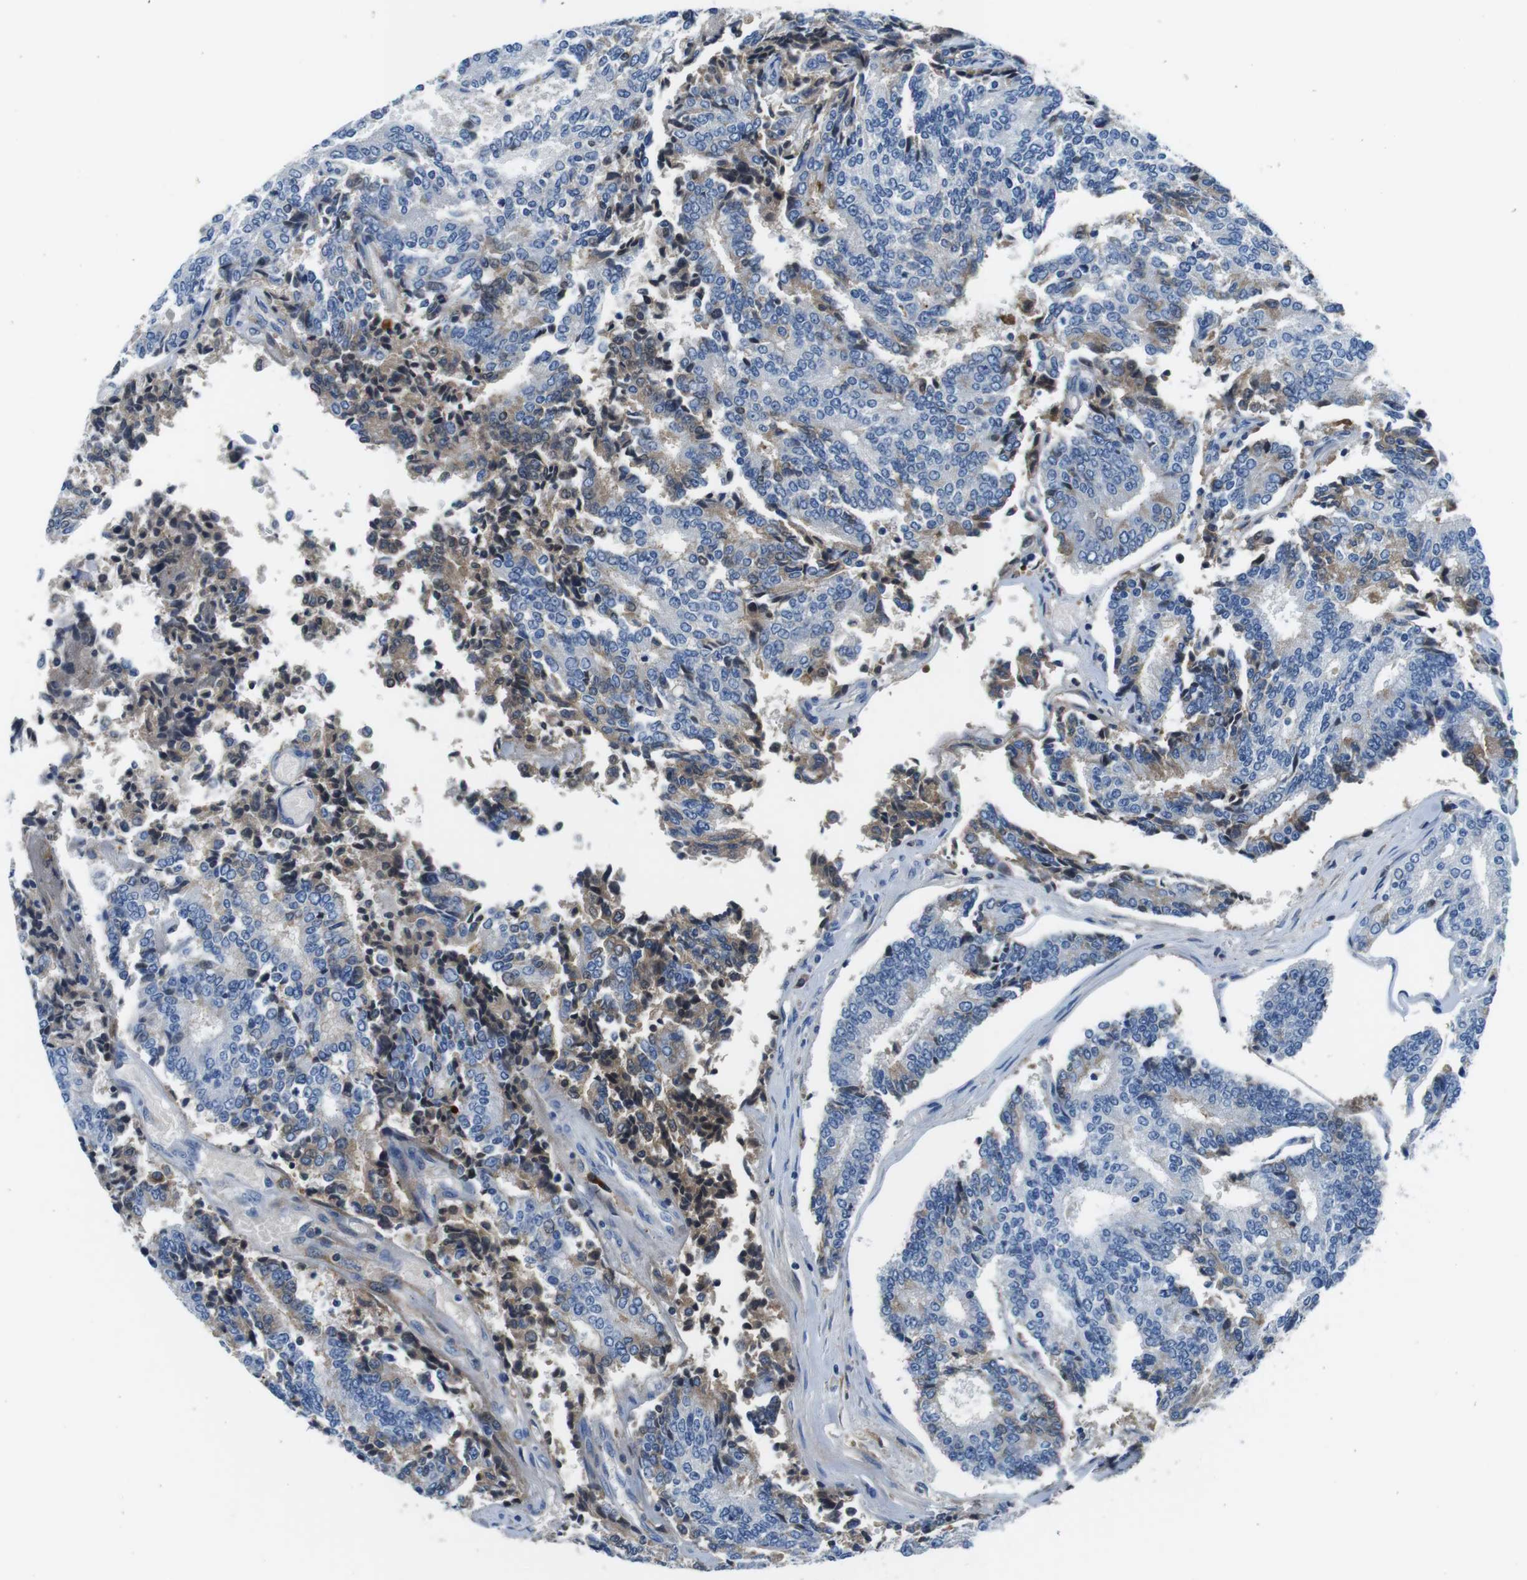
{"staining": {"intensity": "weak", "quantity": "25%-75%", "location": "cytoplasmic/membranous"}, "tissue": "prostate cancer", "cell_type": "Tumor cells", "image_type": "cancer", "snomed": [{"axis": "morphology", "description": "Normal tissue, NOS"}, {"axis": "morphology", "description": "Adenocarcinoma, High grade"}, {"axis": "topography", "description": "Prostate"}, {"axis": "topography", "description": "Seminal veicle"}], "caption": "Prostate cancer stained with DAB immunohistochemistry demonstrates low levels of weak cytoplasmic/membranous expression in about 25%-75% of tumor cells.", "gene": "IGKC", "patient": {"sex": "male", "age": 55}}